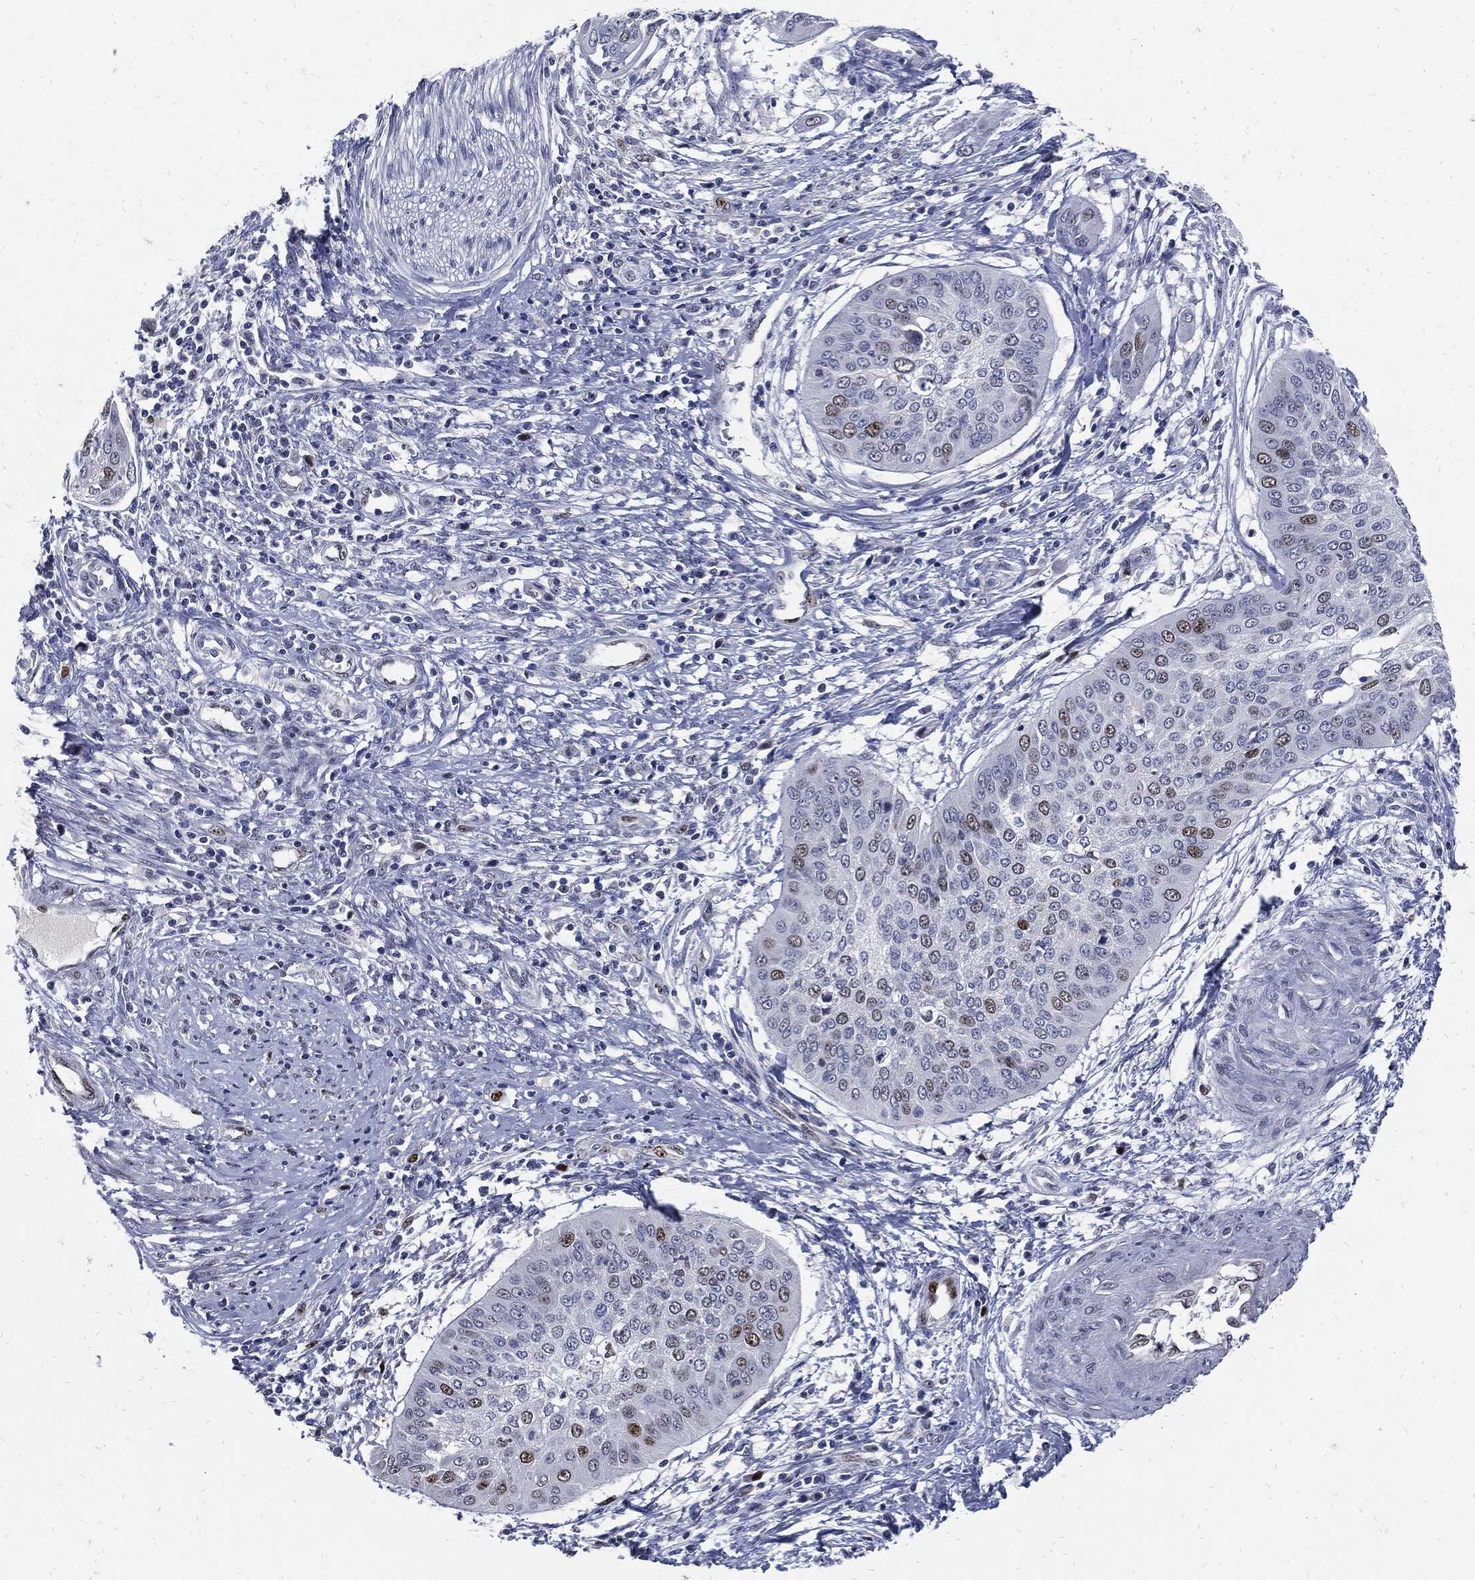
{"staining": {"intensity": "strong", "quantity": "<25%", "location": "nuclear"}, "tissue": "cervical cancer", "cell_type": "Tumor cells", "image_type": "cancer", "snomed": [{"axis": "morphology", "description": "Normal tissue, NOS"}, {"axis": "morphology", "description": "Squamous cell carcinoma, NOS"}, {"axis": "topography", "description": "Cervix"}], "caption": "A photomicrograph showing strong nuclear expression in about <25% of tumor cells in cervical squamous cell carcinoma, as visualized by brown immunohistochemical staining.", "gene": "NBN", "patient": {"sex": "female", "age": 39}}